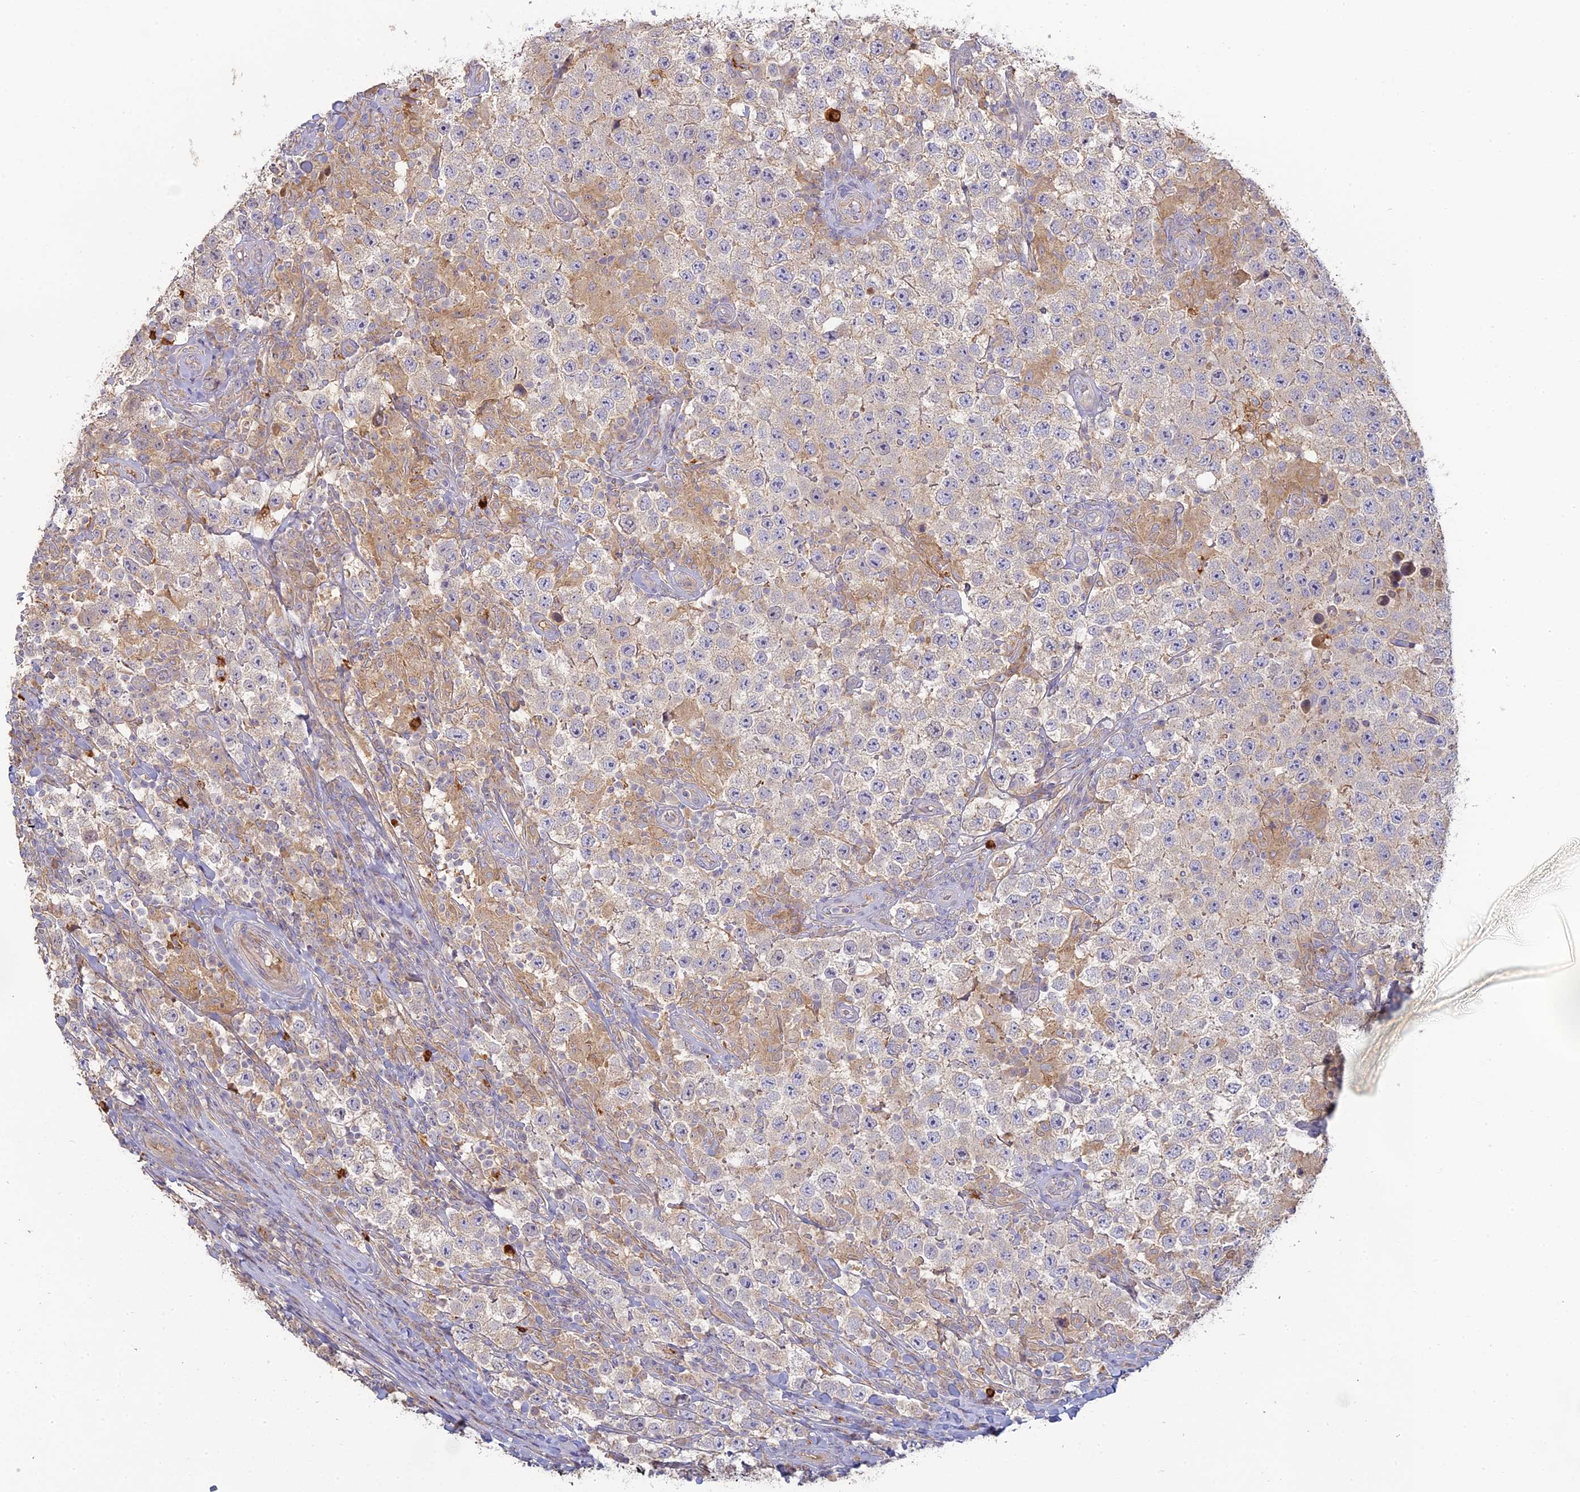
{"staining": {"intensity": "weak", "quantity": "<25%", "location": "cytoplasmic/membranous"}, "tissue": "testis cancer", "cell_type": "Tumor cells", "image_type": "cancer", "snomed": [{"axis": "morphology", "description": "Normal tissue, NOS"}, {"axis": "morphology", "description": "Urothelial carcinoma, High grade"}, {"axis": "morphology", "description": "Seminoma, NOS"}, {"axis": "morphology", "description": "Carcinoma, Embryonal, NOS"}, {"axis": "topography", "description": "Urinary bladder"}, {"axis": "topography", "description": "Testis"}], "caption": "A histopathology image of testis cancer (embryonal carcinoma) stained for a protein shows no brown staining in tumor cells. (Immunohistochemistry (ihc), brightfield microscopy, high magnification).", "gene": "SFT2D2", "patient": {"sex": "male", "age": 41}}